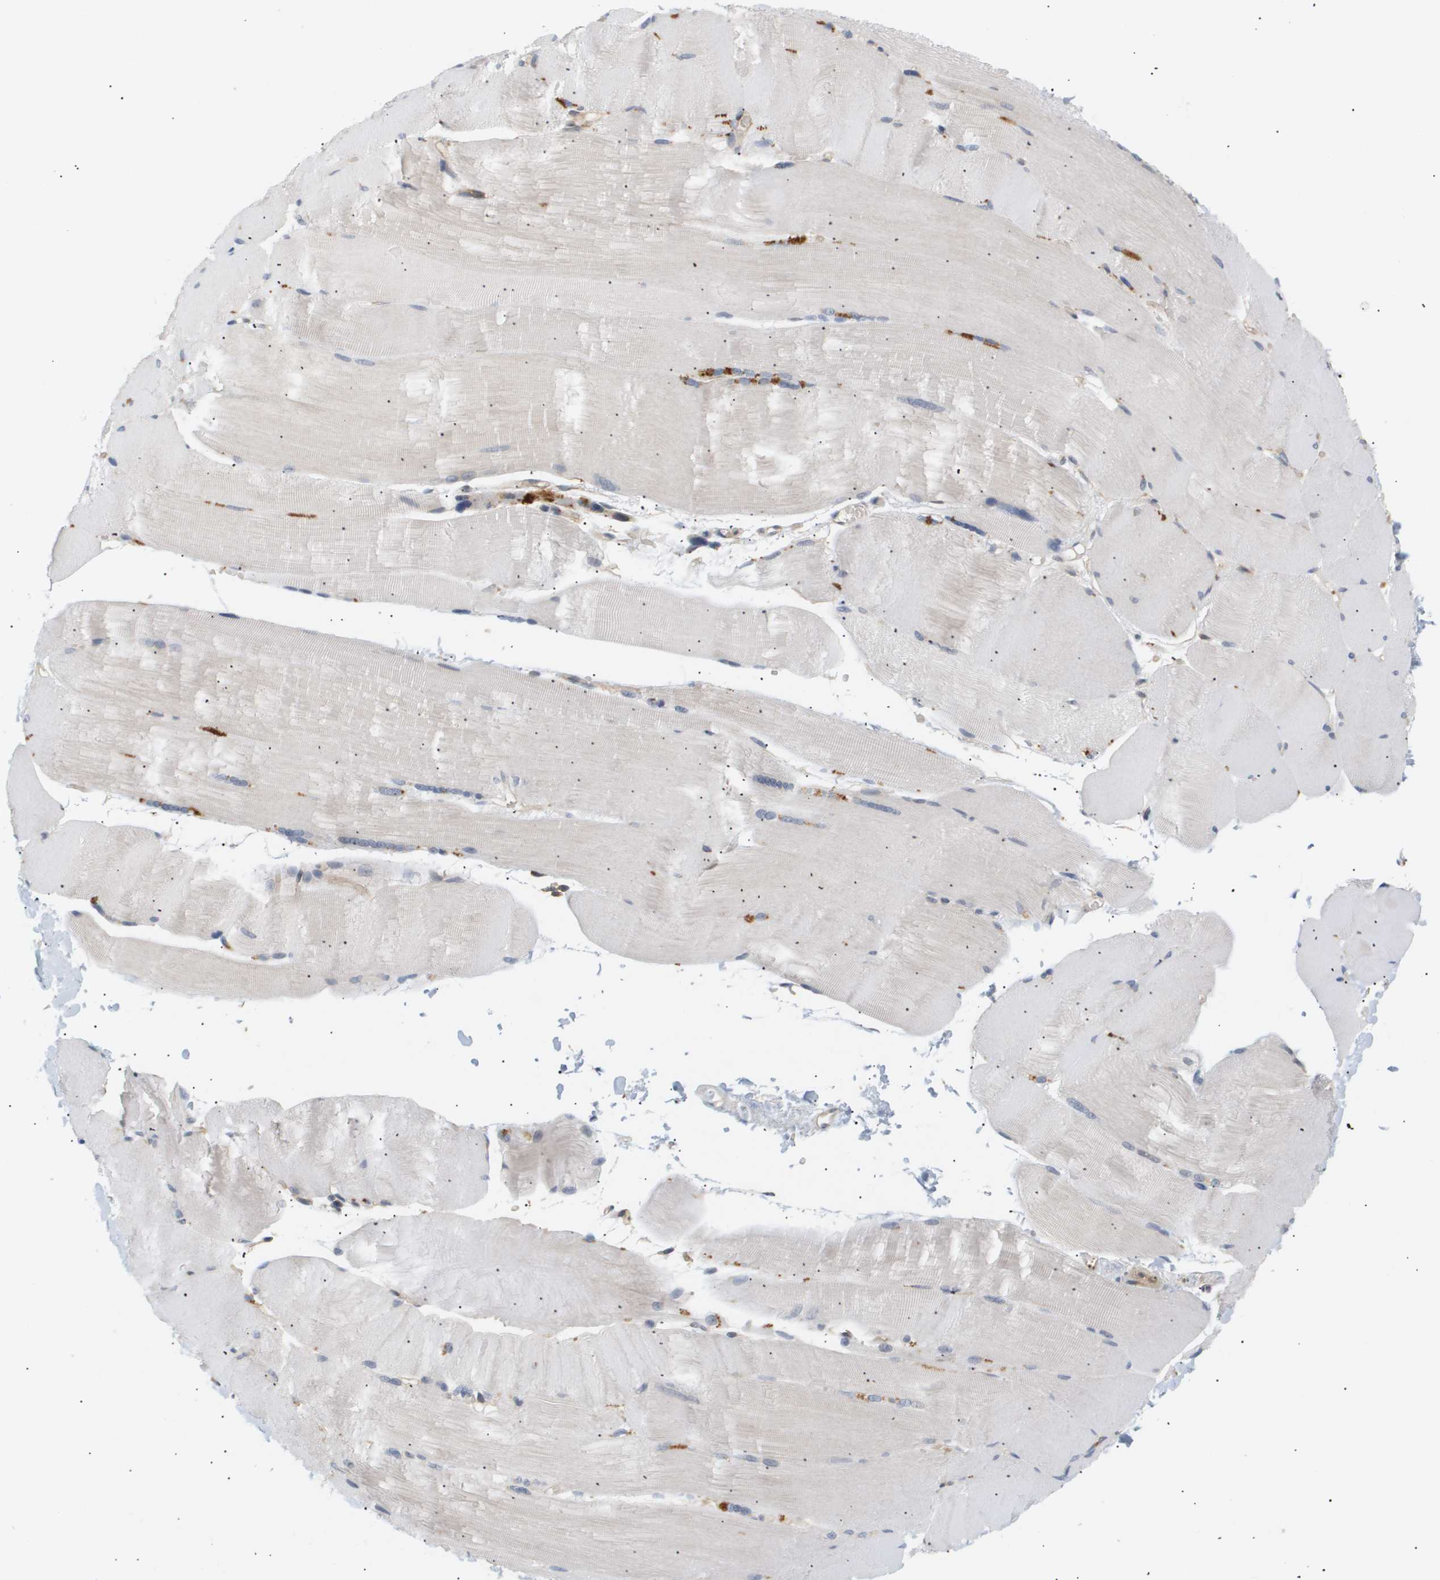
{"staining": {"intensity": "negative", "quantity": "none", "location": "none"}, "tissue": "skeletal muscle", "cell_type": "Myocytes", "image_type": "normal", "snomed": [{"axis": "morphology", "description": "Normal tissue, NOS"}, {"axis": "topography", "description": "Skin"}, {"axis": "topography", "description": "Skeletal muscle"}], "caption": "A high-resolution image shows IHC staining of unremarkable skeletal muscle, which demonstrates no significant positivity in myocytes.", "gene": "CORO2B", "patient": {"sex": "male", "age": 83}}